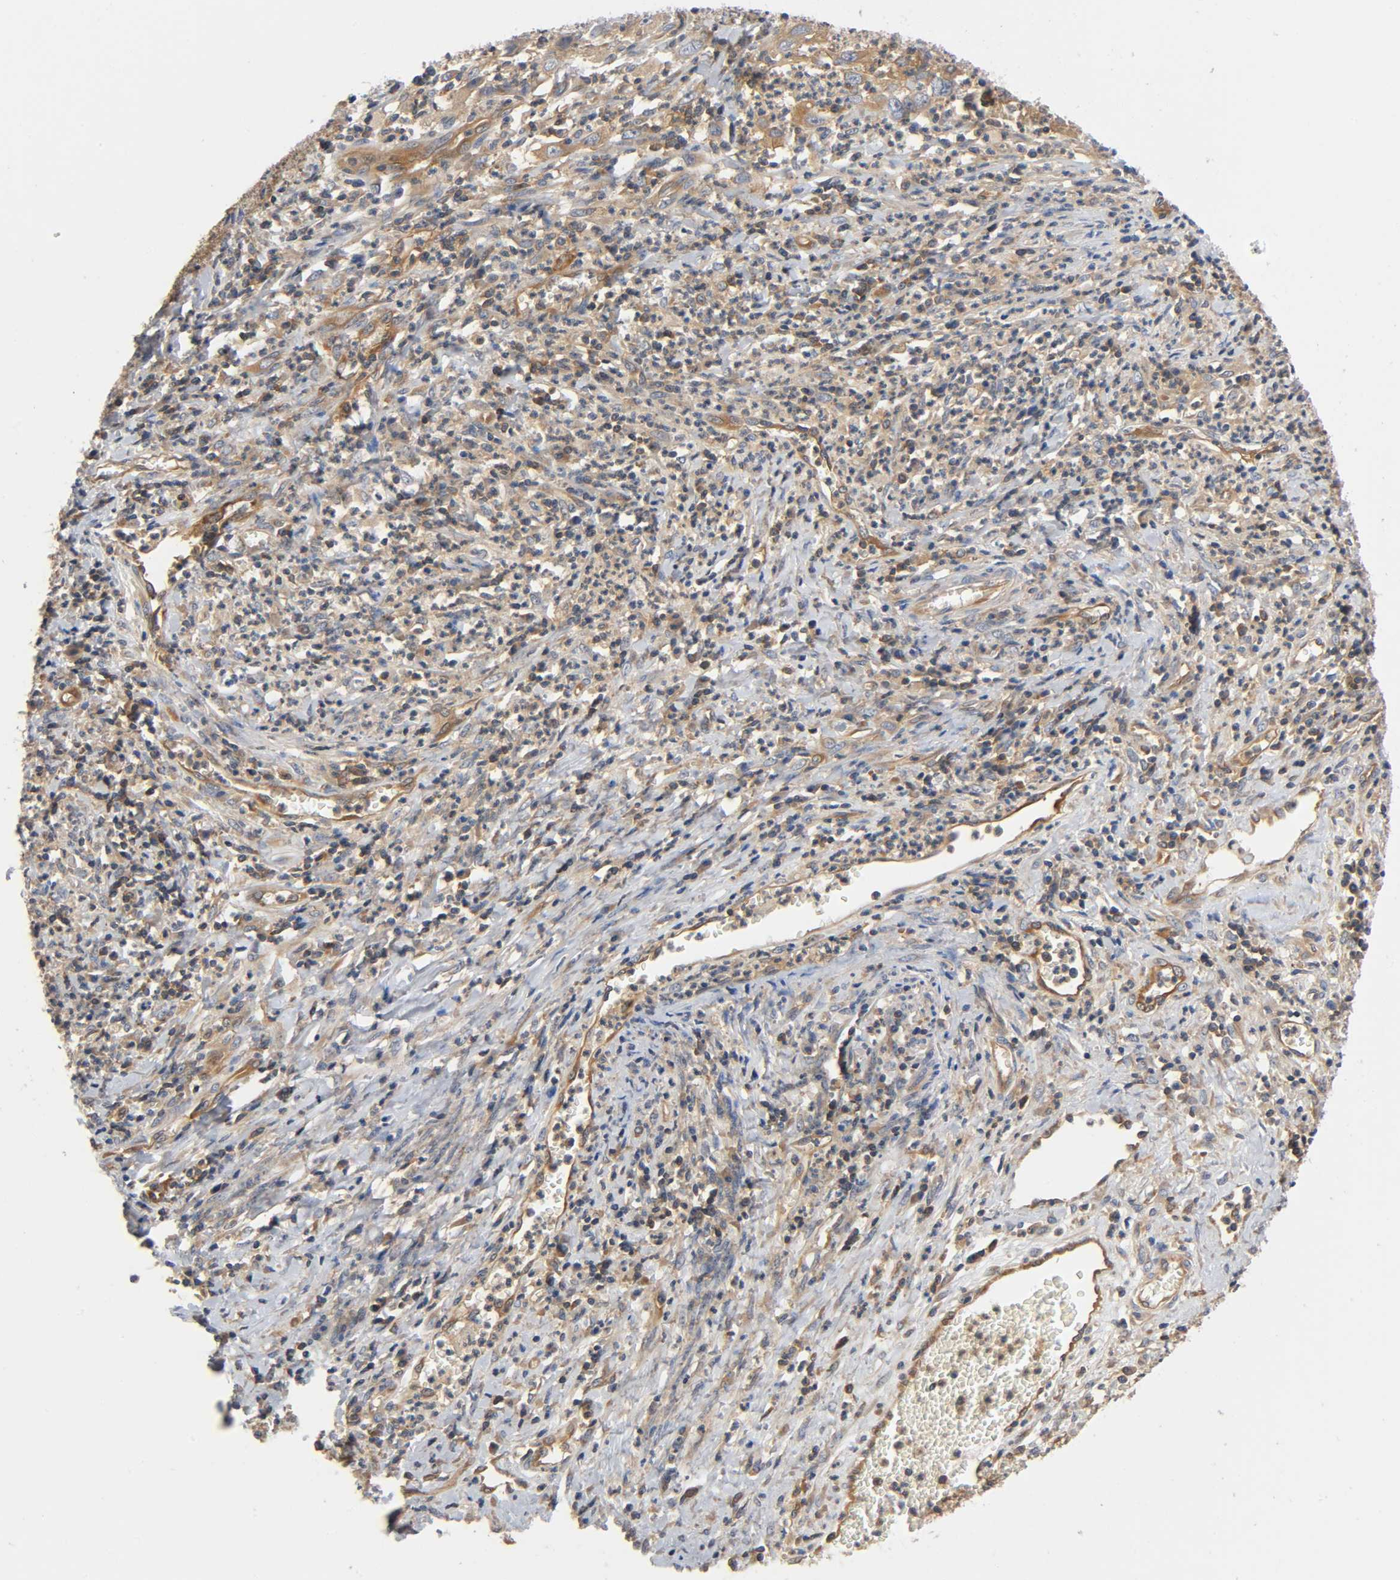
{"staining": {"intensity": "moderate", "quantity": ">75%", "location": "cytoplasmic/membranous"}, "tissue": "cervical cancer", "cell_type": "Tumor cells", "image_type": "cancer", "snomed": [{"axis": "morphology", "description": "Squamous cell carcinoma, NOS"}, {"axis": "topography", "description": "Cervix"}], "caption": "This is an image of IHC staining of squamous cell carcinoma (cervical), which shows moderate positivity in the cytoplasmic/membranous of tumor cells.", "gene": "PRKAB1", "patient": {"sex": "female", "age": 32}}